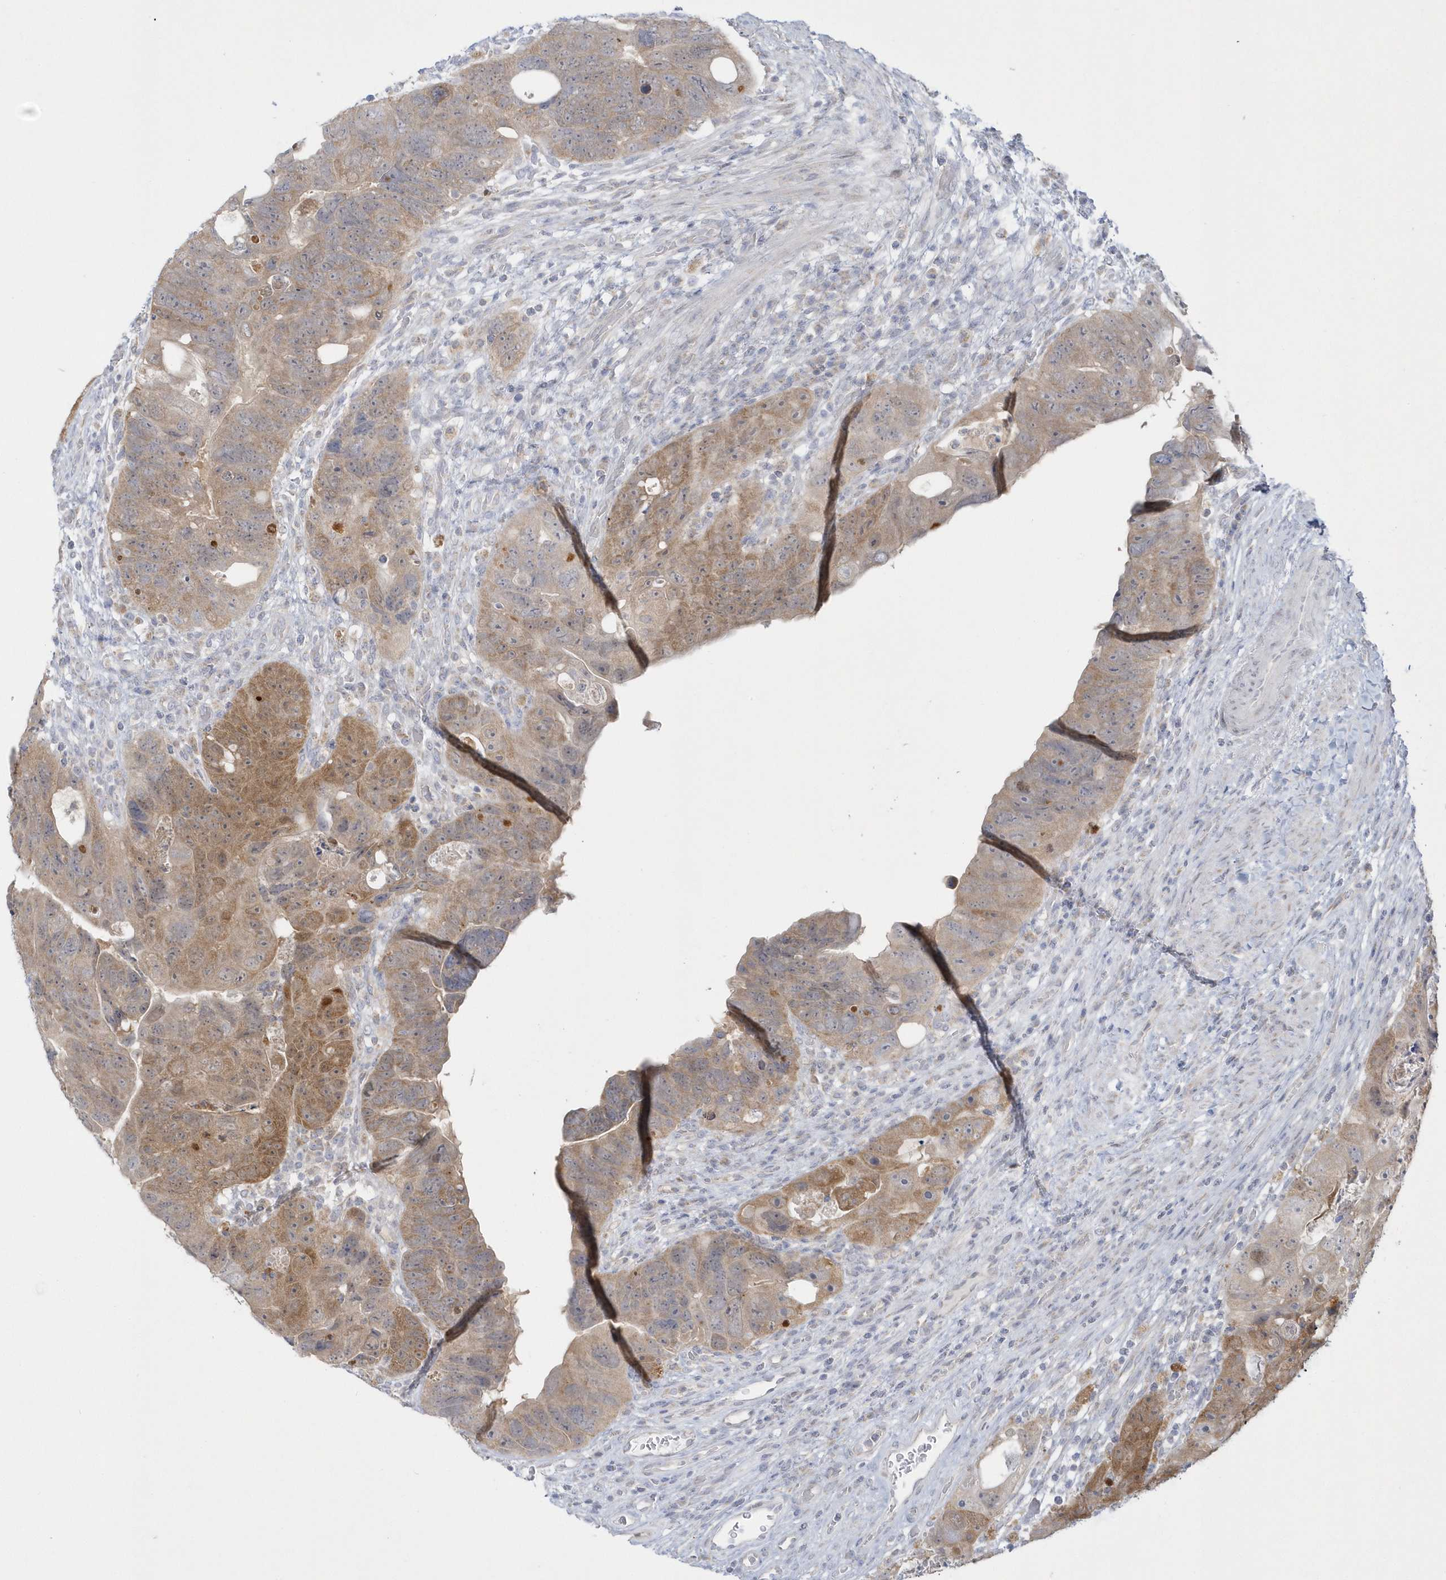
{"staining": {"intensity": "moderate", "quantity": "25%-75%", "location": "cytoplasmic/membranous"}, "tissue": "colorectal cancer", "cell_type": "Tumor cells", "image_type": "cancer", "snomed": [{"axis": "morphology", "description": "Adenocarcinoma, NOS"}, {"axis": "topography", "description": "Rectum"}], "caption": "A histopathology image of human colorectal cancer stained for a protein exhibits moderate cytoplasmic/membranous brown staining in tumor cells. (DAB (3,3'-diaminobenzidine) IHC, brown staining for protein, blue staining for nuclei).", "gene": "PCBD1", "patient": {"sex": "male", "age": 59}}